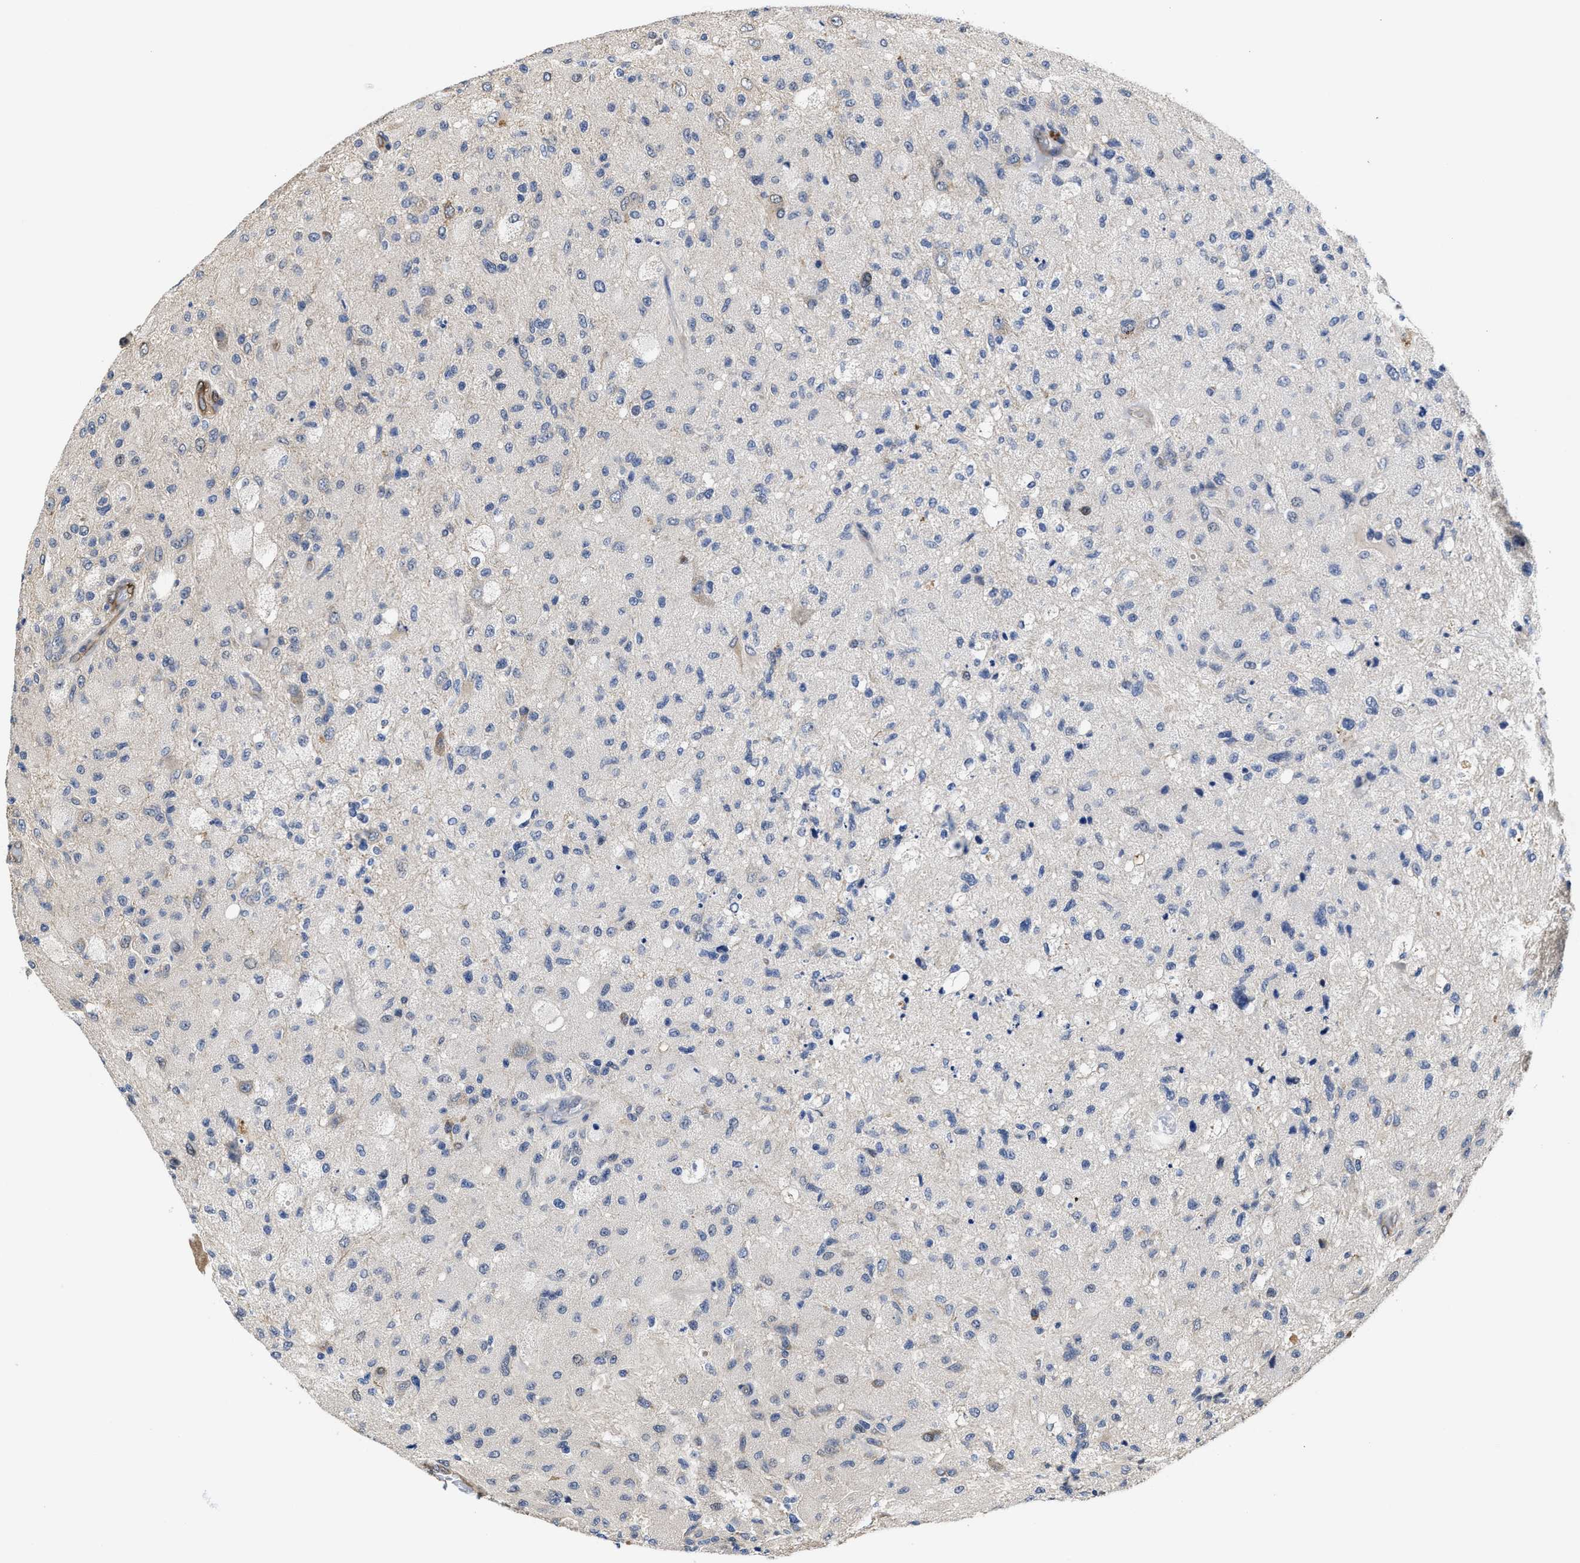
{"staining": {"intensity": "negative", "quantity": "none", "location": "none"}, "tissue": "glioma", "cell_type": "Tumor cells", "image_type": "cancer", "snomed": [{"axis": "morphology", "description": "Normal tissue, NOS"}, {"axis": "morphology", "description": "Glioma, malignant, High grade"}, {"axis": "topography", "description": "Cerebral cortex"}], "caption": "DAB immunohistochemical staining of glioma exhibits no significant expression in tumor cells.", "gene": "TRAF6", "patient": {"sex": "male", "age": 77}}